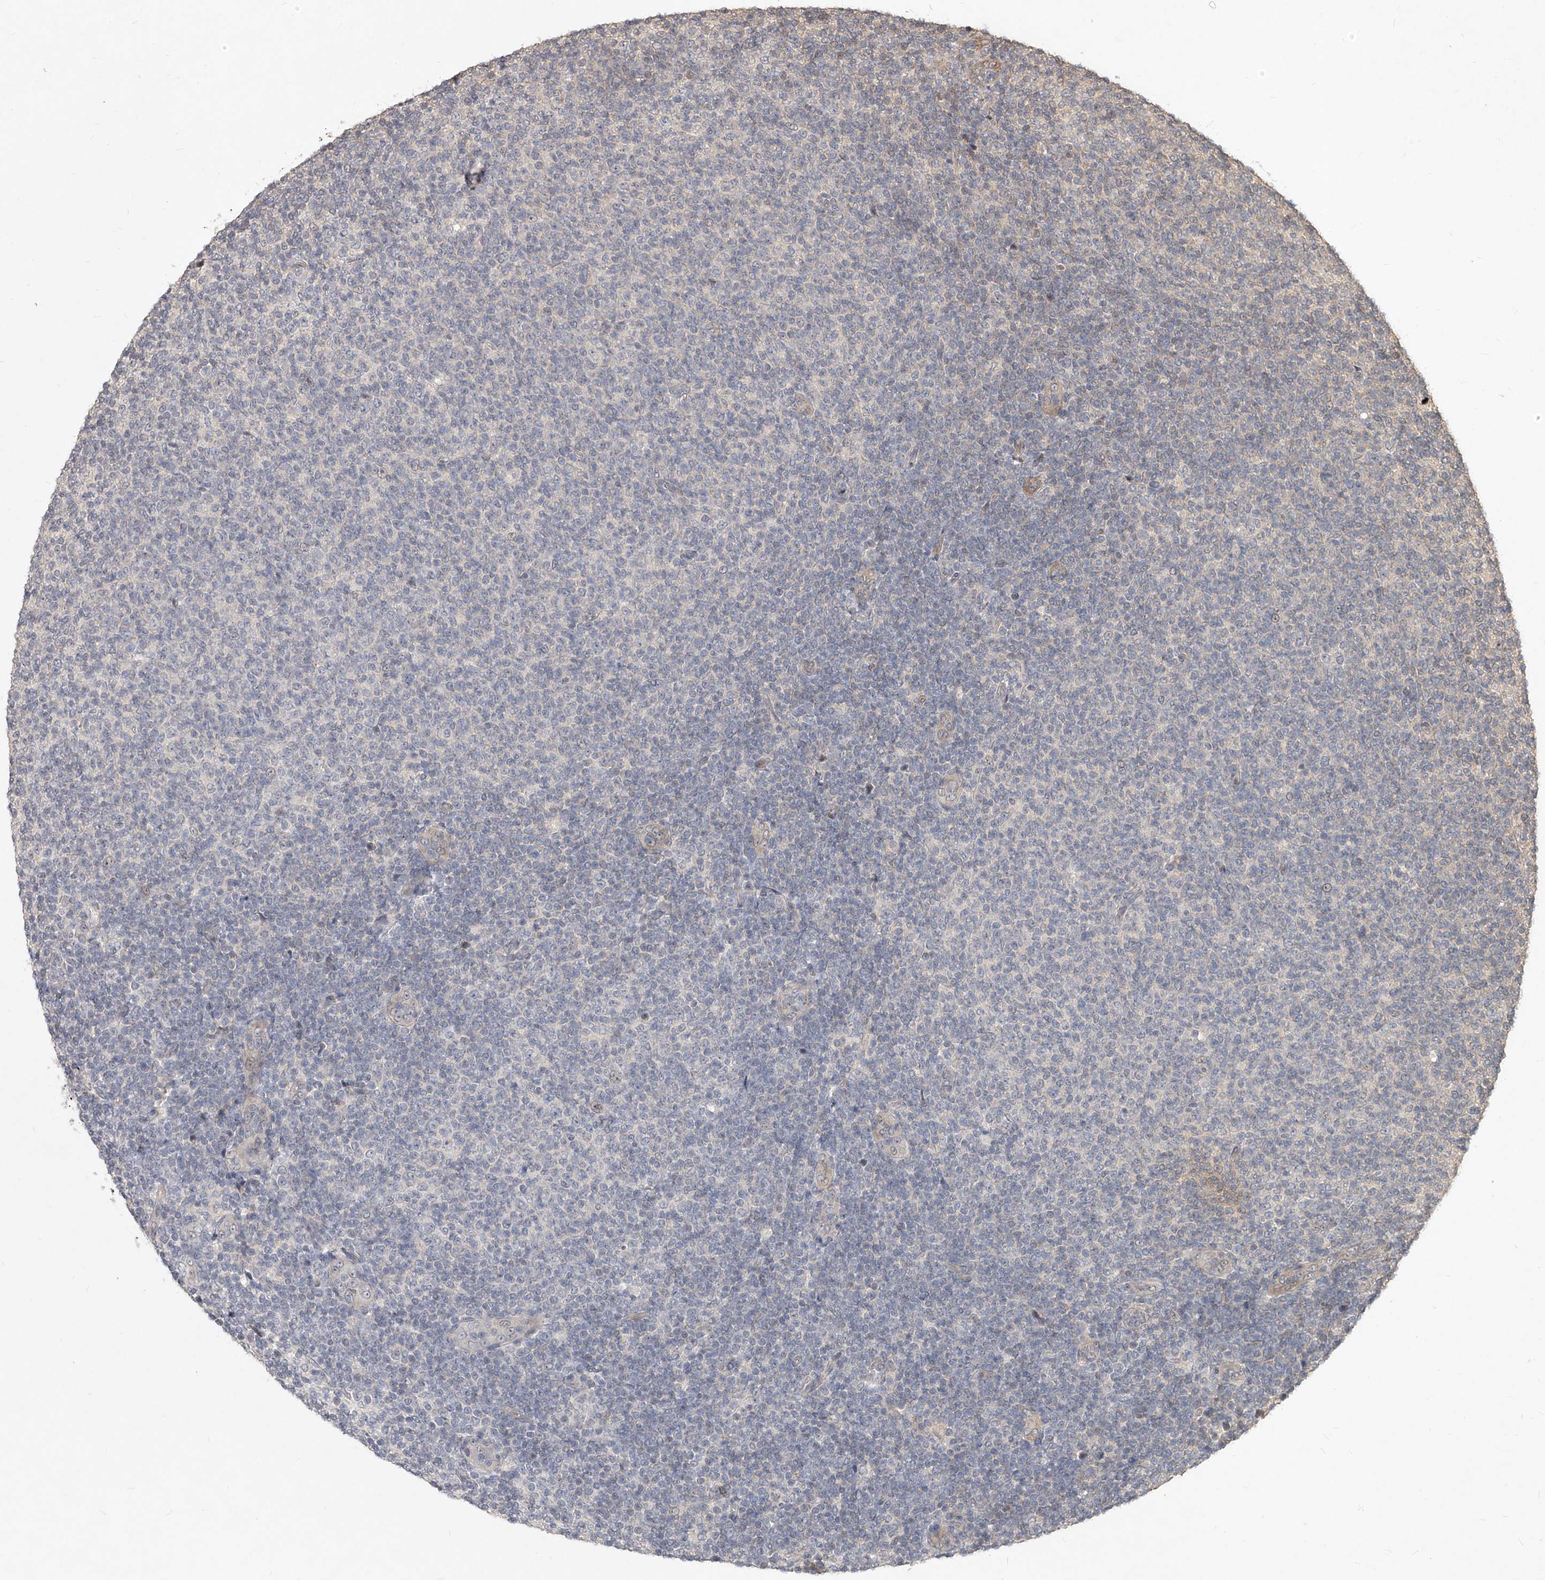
{"staining": {"intensity": "negative", "quantity": "none", "location": "none"}, "tissue": "lymphoma", "cell_type": "Tumor cells", "image_type": "cancer", "snomed": [{"axis": "morphology", "description": "Malignant lymphoma, non-Hodgkin's type, Low grade"}, {"axis": "topography", "description": "Lymph node"}], "caption": "Photomicrograph shows no protein expression in tumor cells of malignant lymphoma, non-Hodgkin's type (low-grade) tissue.", "gene": "SLC37A1", "patient": {"sex": "male", "age": 66}}